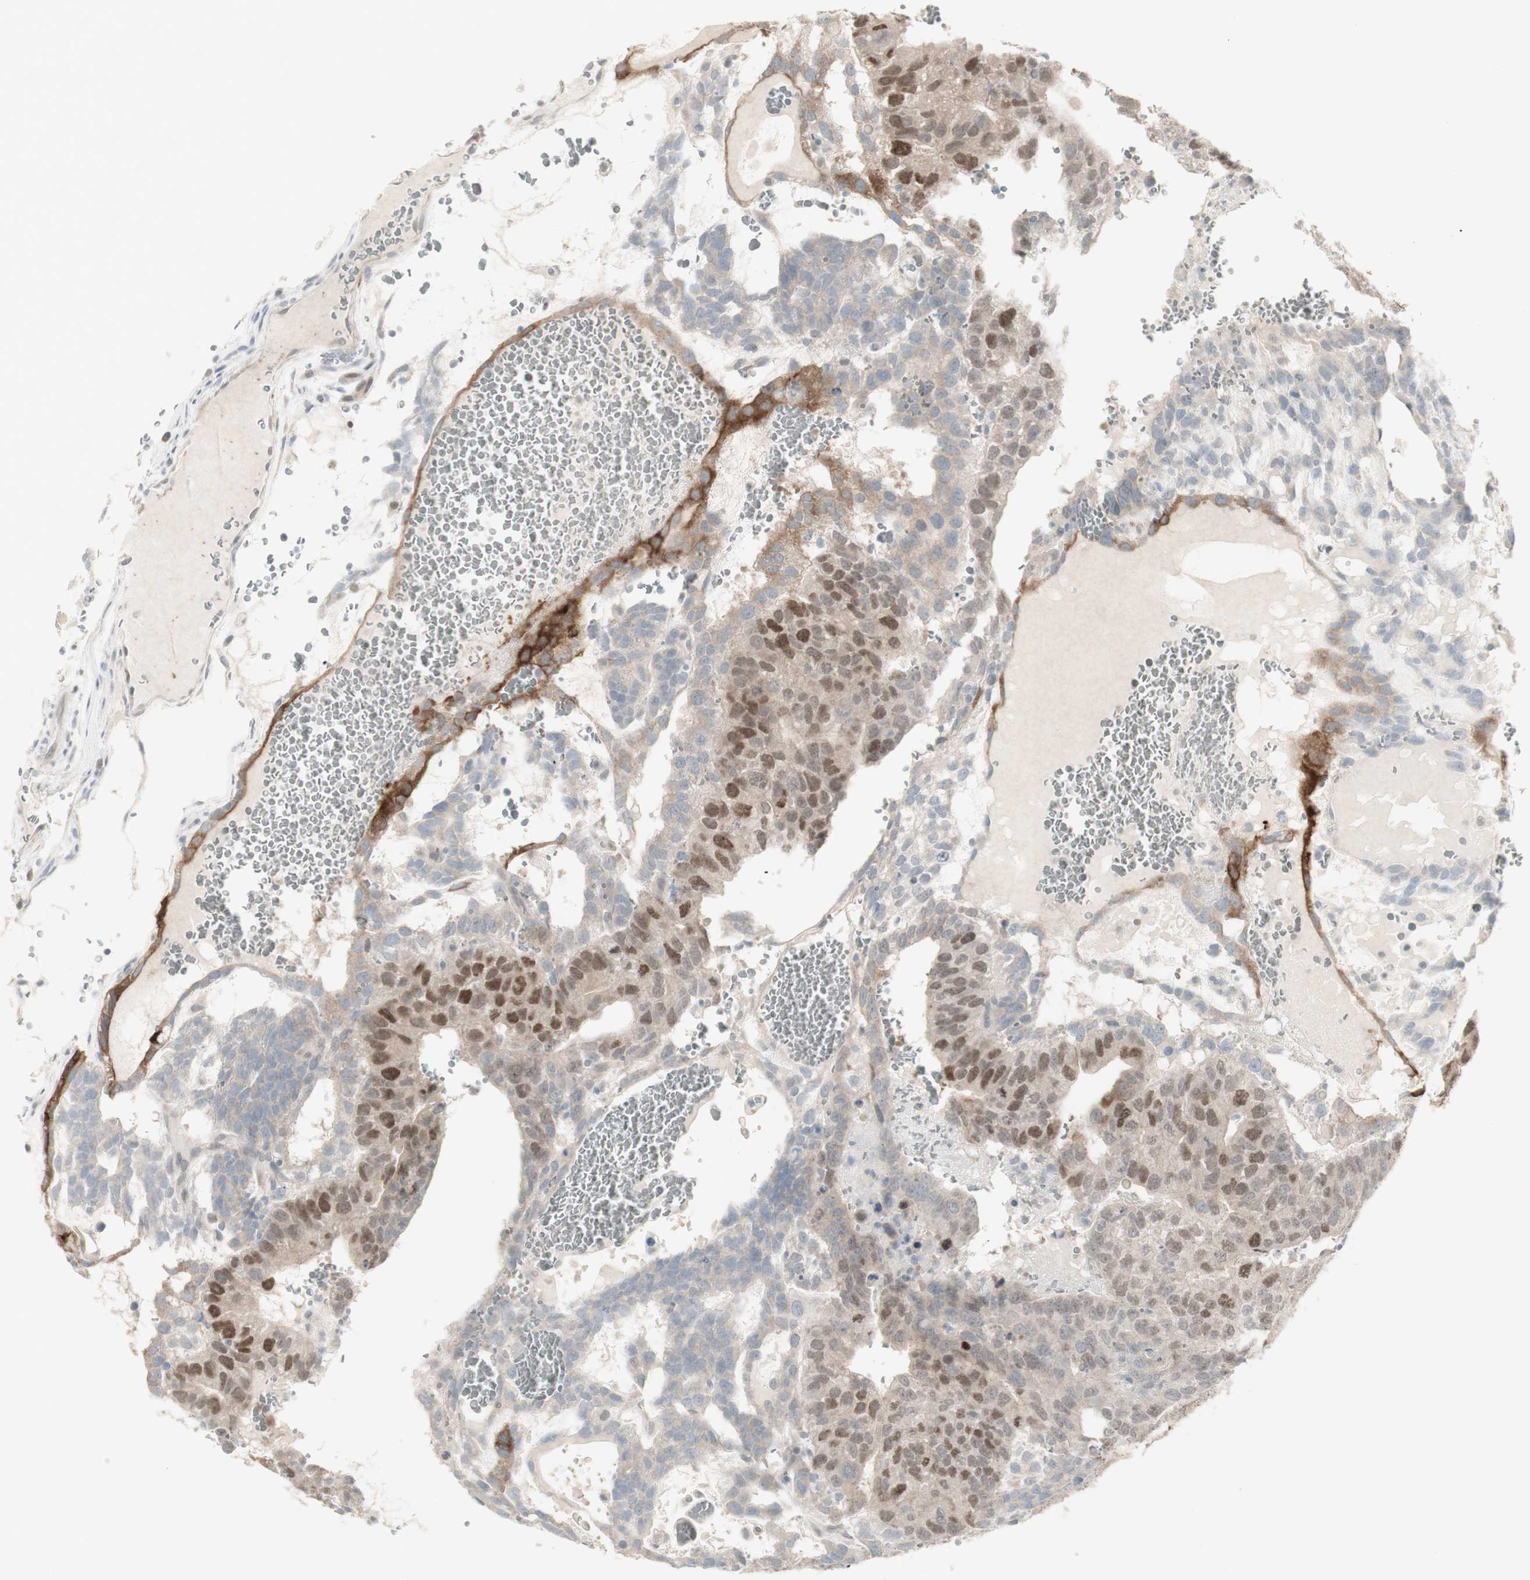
{"staining": {"intensity": "strong", "quantity": "25%-75%", "location": "cytoplasmic/membranous,nuclear"}, "tissue": "testis cancer", "cell_type": "Tumor cells", "image_type": "cancer", "snomed": [{"axis": "morphology", "description": "Seminoma, NOS"}, {"axis": "morphology", "description": "Carcinoma, Embryonal, NOS"}, {"axis": "topography", "description": "Testis"}], "caption": "This histopathology image shows immunohistochemistry (IHC) staining of testis cancer (seminoma), with high strong cytoplasmic/membranous and nuclear staining in approximately 25%-75% of tumor cells.", "gene": "C1orf116", "patient": {"sex": "male", "age": 52}}